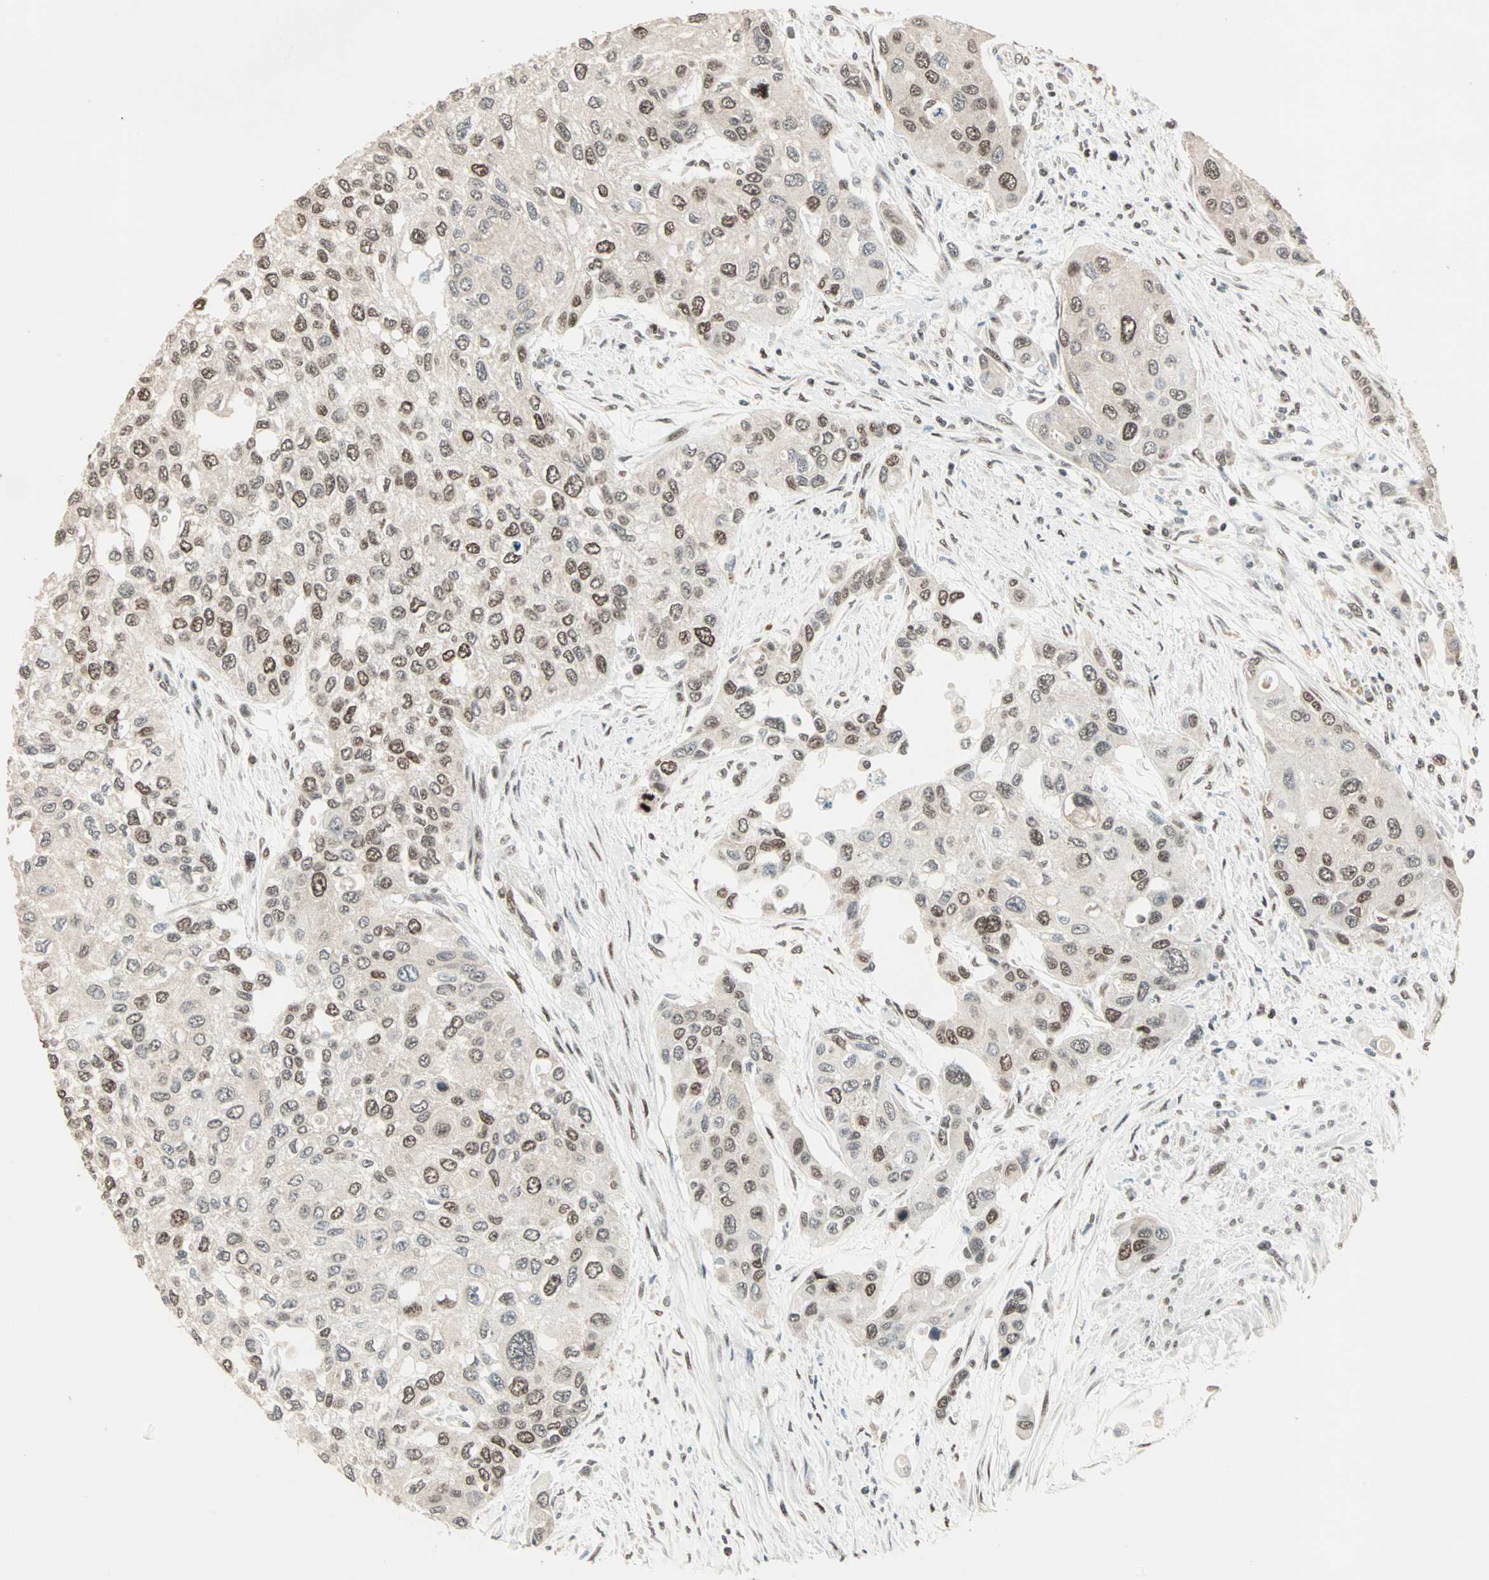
{"staining": {"intensity": "moderate", "quantity": "25%-75%", "location": "nuclear"}, "tissue": "urothelial cancer", "cell_type": "Tumor cells", "image_type": "cancer", "snomed": [{"axis": "morphology", "description": "Urothelial carcinoma, High grade"}, {"axis": "topography", "description": "Urinary bladder"}], "caption": "About 25%-75% of tumor cells in human high-grade urothelial carcinoma reveal moderate nuclear protein expression as visualized by brown immunohistochemical staining.", "gene": "MDC1", "patient": {"sex": "female", "age": 56}}